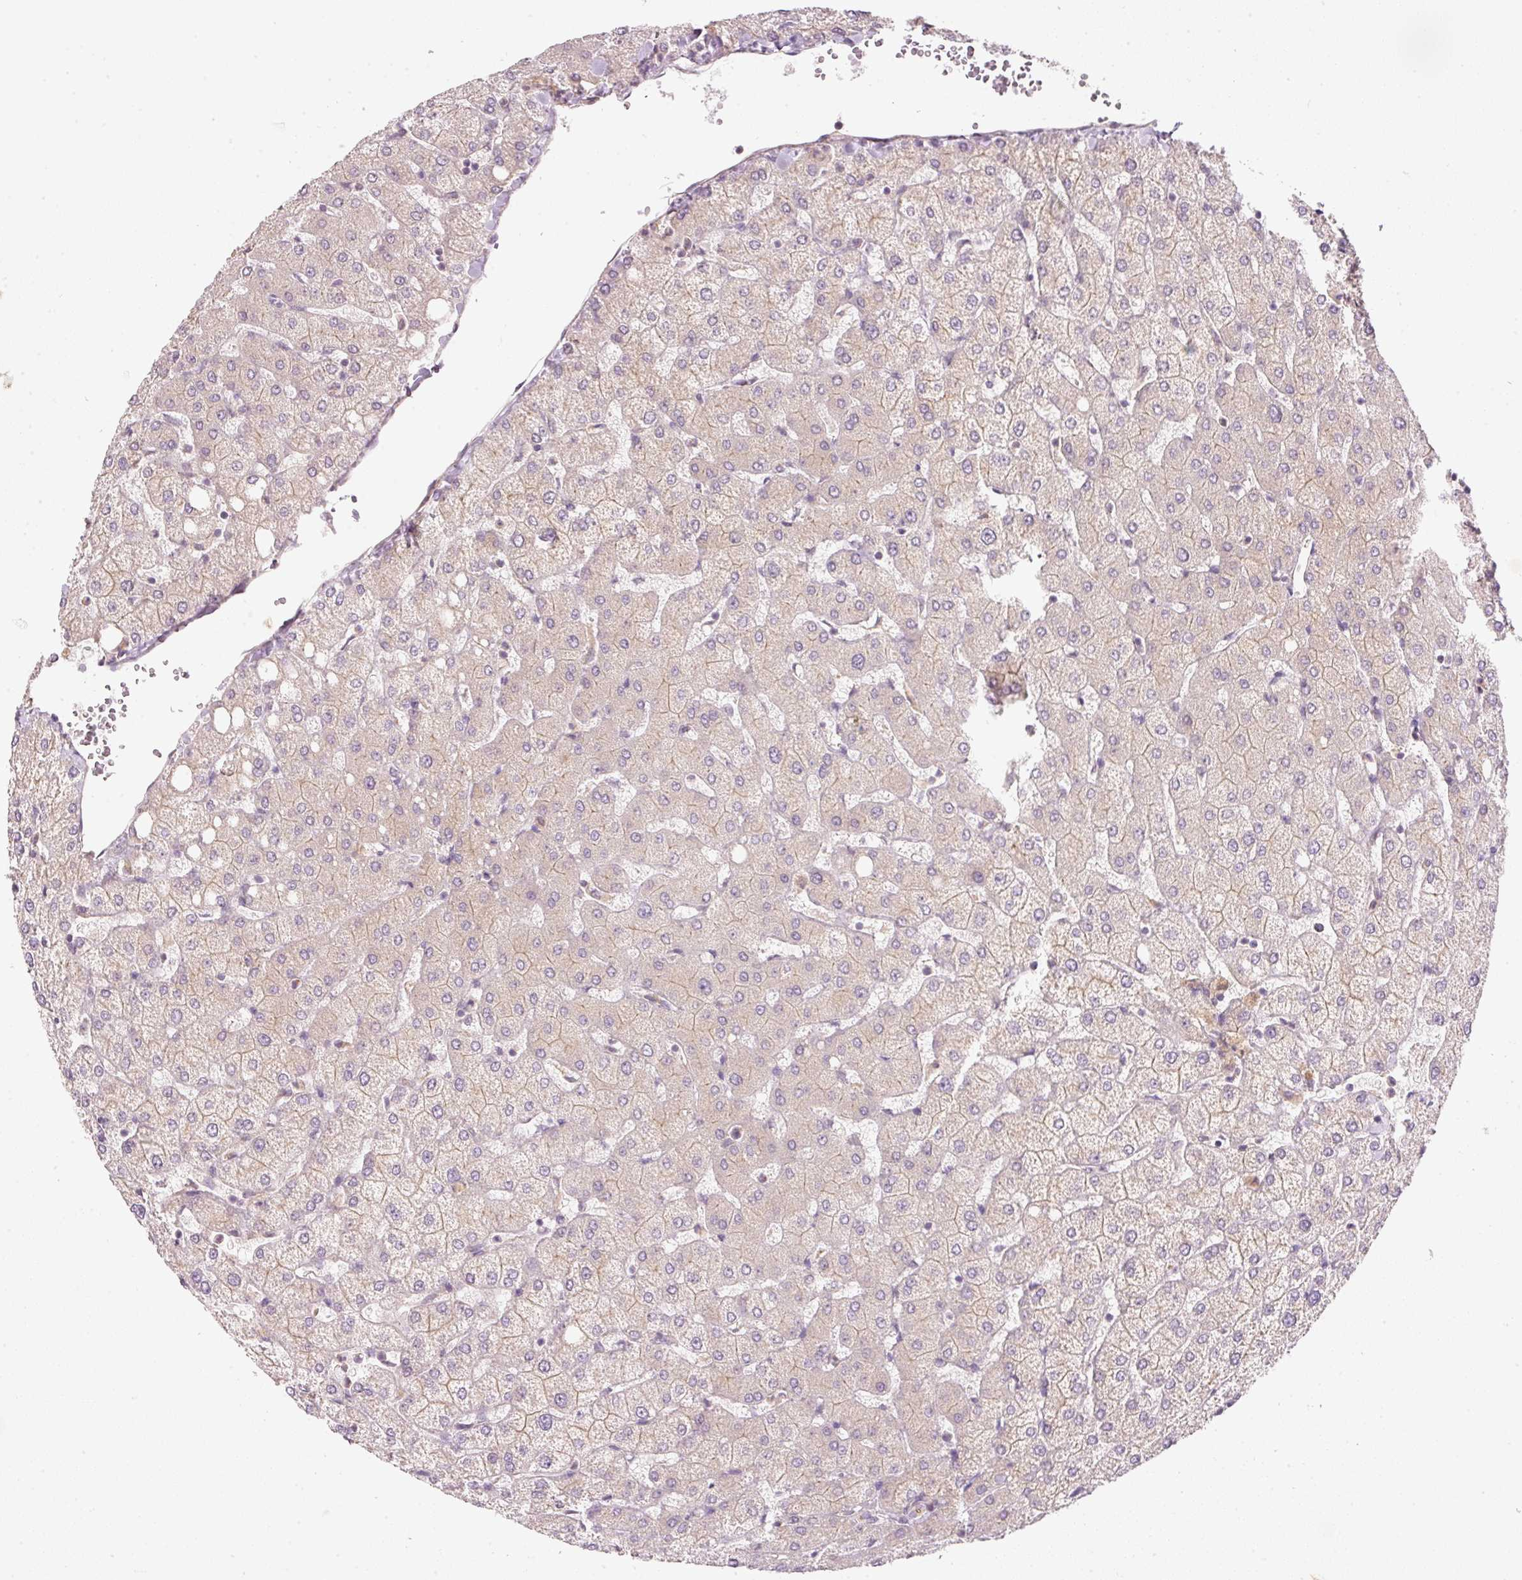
{"staining": {"intensity": "negative", "quantity": "none", "location": "none"}, "tissue": "liver", "cell_type": "Cholangiocytes", "image_type": "normal", "snomed": [{"axis": "morphology", "description": "Normal tissue, NOS"}, {"axis": "topography", "description": "Liver"}], "caption": "Immunohistochemical staining of unremarkable liver reveals no significant staining in cholangiocytes. (Stains: DAB immunohistochemistry (IHC) with hematoxylin counter stain, Microscopy: brightfield microscopy at high magnification).", "gene": "TIRAP", "patient": {"sex": "female", "age": 54}}